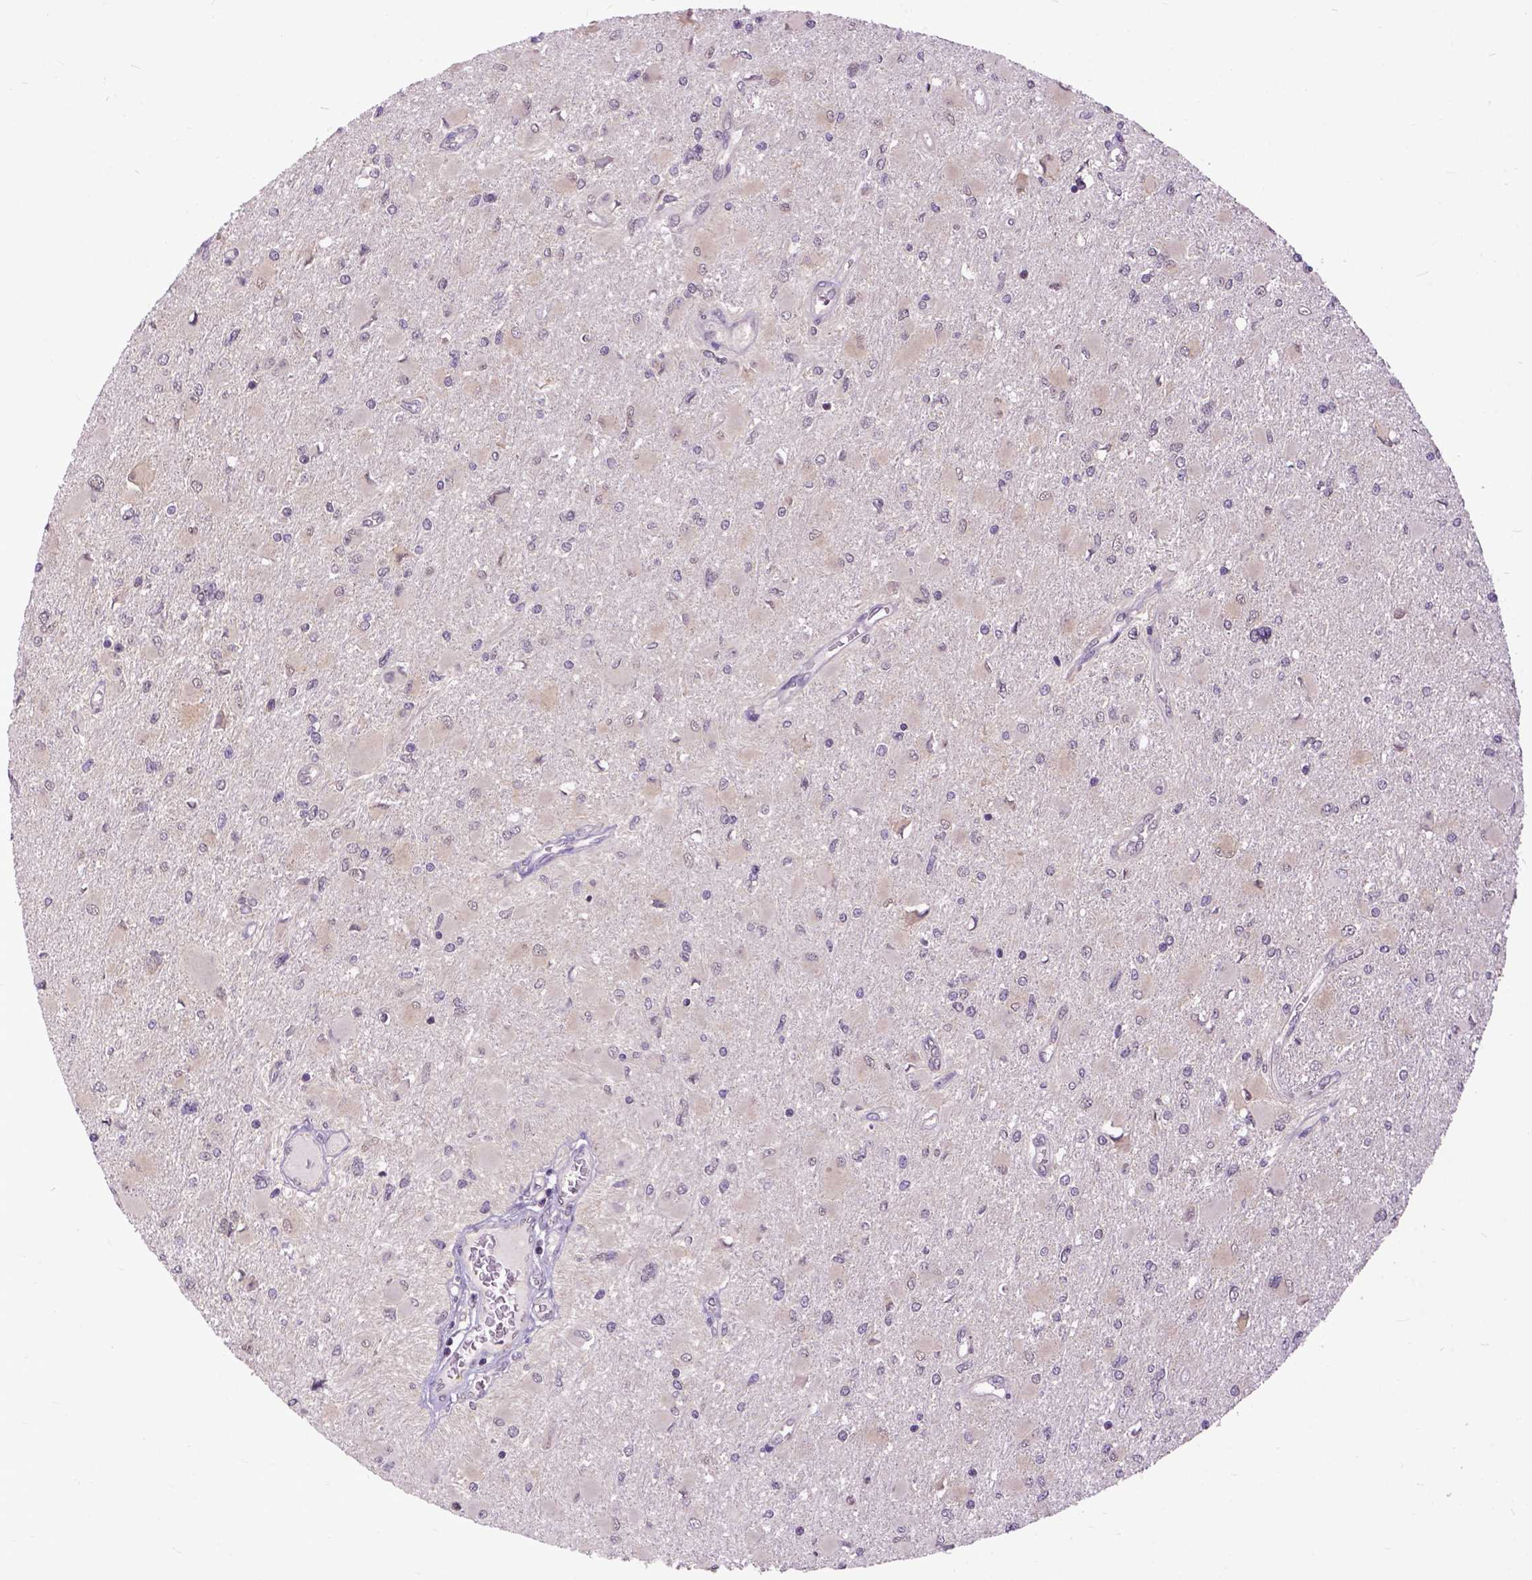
{"staining": {"intensity": "negative", "quantity": "none", "location": "none"}, "tissue": "glioma", "cell_type": "Tumor cells", "image_type": "cancer", "snomed": [{"axis": "morphology", "description": "Glioma, malignant, High grade"}, {"axis": "topography", "description": "Cerebral cortex"}], "caption": "High power microscopy image of an immunohistochemistry (IHC) photomicrograph of malignant high-grade glioma, revealing no significant positivity in tumor cells. The staining is performed using DAB brown chromogen with nuclei counter-stained in using hematoxylin.", "gene": "ARL1", "patient": {"sex": "female", "age": 36}}